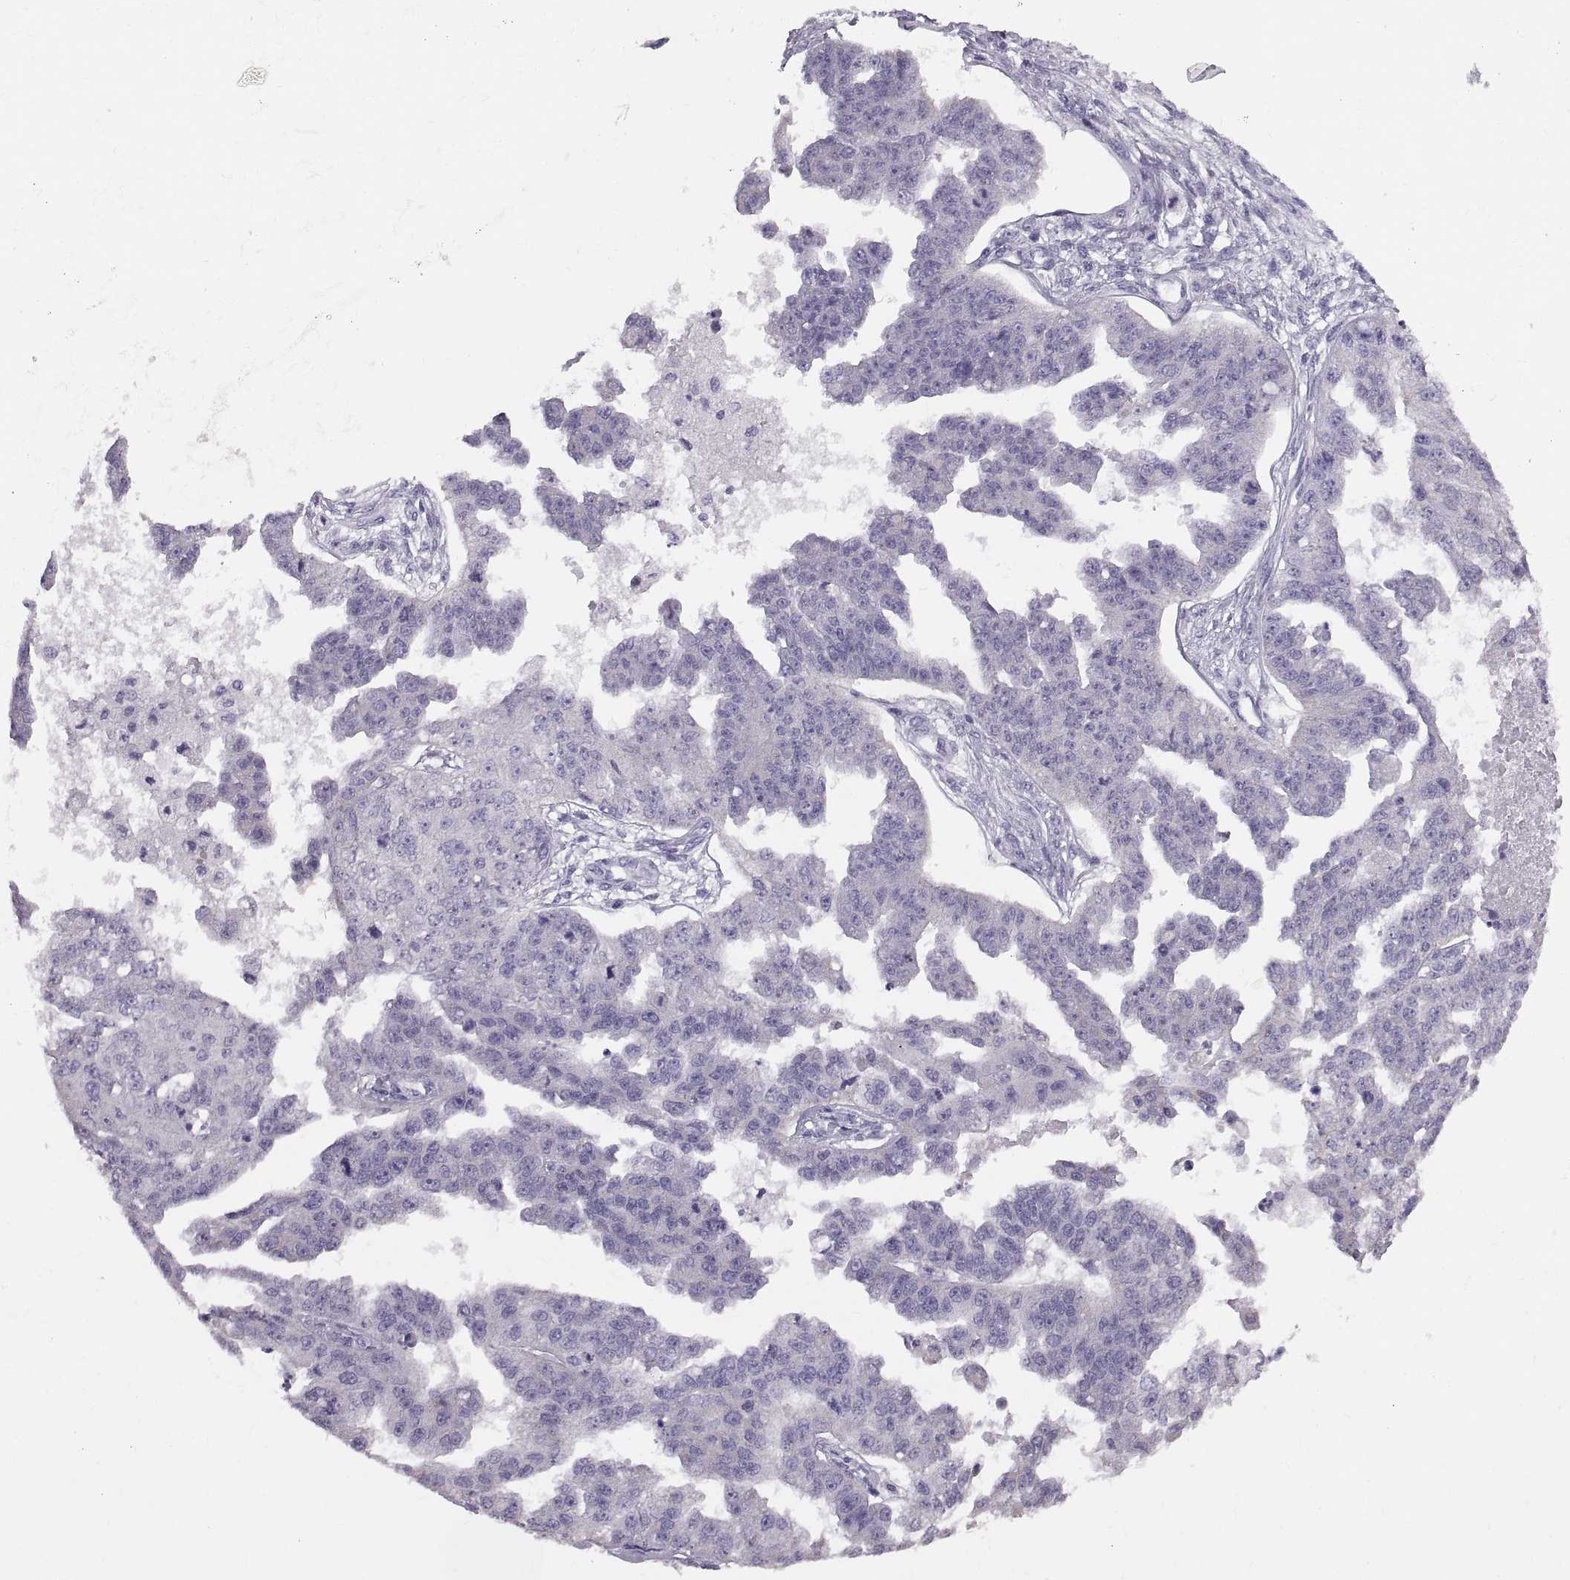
{"staining": {"intensity": "negative", "quantity": "none", "location": "none"}, "tissue": "ovarian cancer", "cell_type": "Tumor cells", "image_type": "cancer", "snomed": [{"axis": "morphology", "description": "Cystadenocarcinoma, serous, NOS"}, {"axis": "topography", "description": "Ovary"}], "caption": "This is a photomicrograph of IHC staining of ovarian cancer (serous cystadenocarcinoma), which shows no positivity in tumor cells.", "gene": "WBP2NL", "patient": {"sex": "female", "age": 58}}